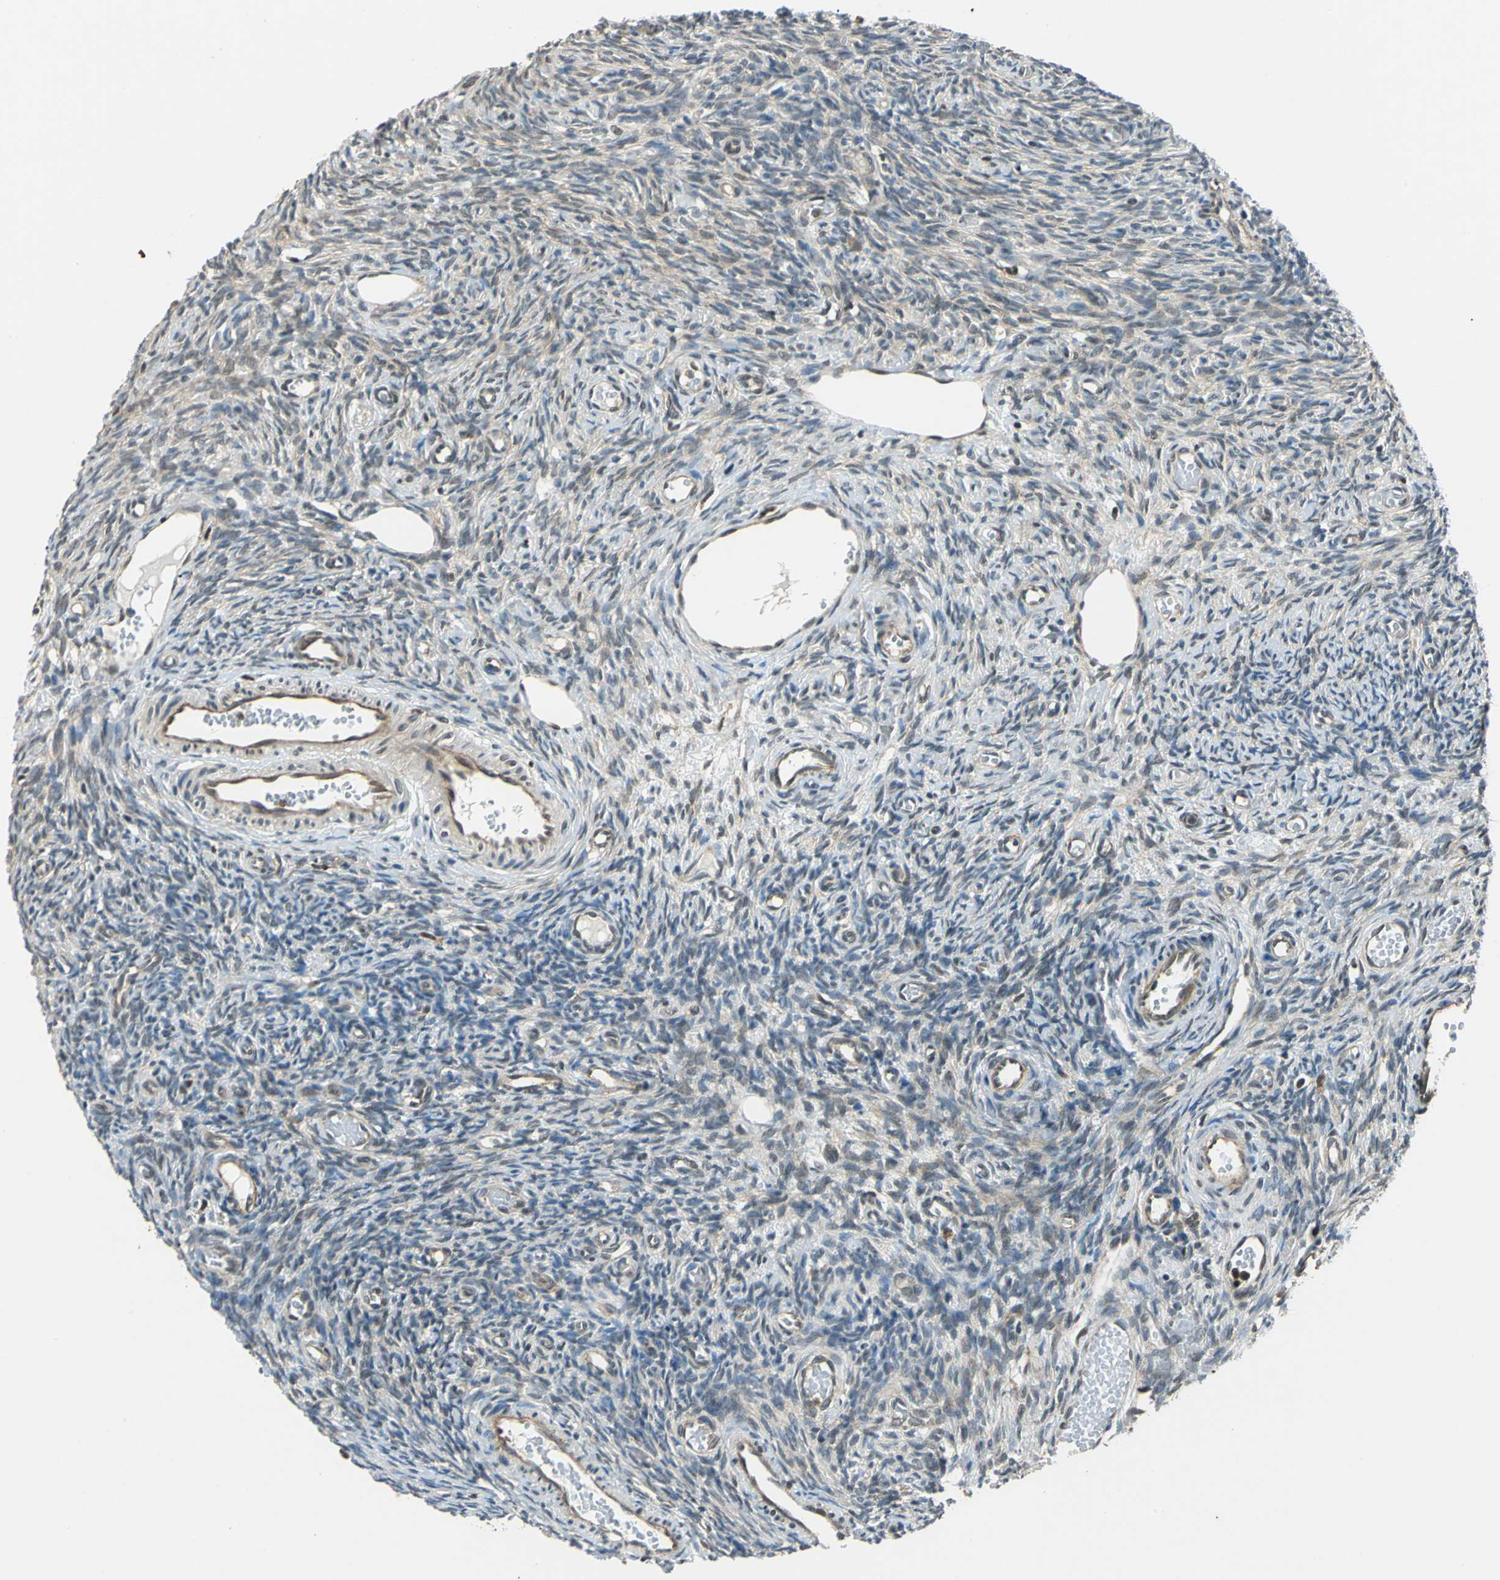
{"staining": {"intensity": "negative", "quantity": "none", "location": "none"}, "tissue": "ovary", "cell_type": "Follicle cells", "image_type": "normal", "snomed": [{"axis": "morphology", "description": "Normal tissue, NOS"}, {"axis": "topography", "description": "Ovary"}], "caption": "Histopathology image shows no protein positivity in follicle cells of normal ovary.", "gene": "ARPC3", "patient": {"sex": "female", "age": 35}}